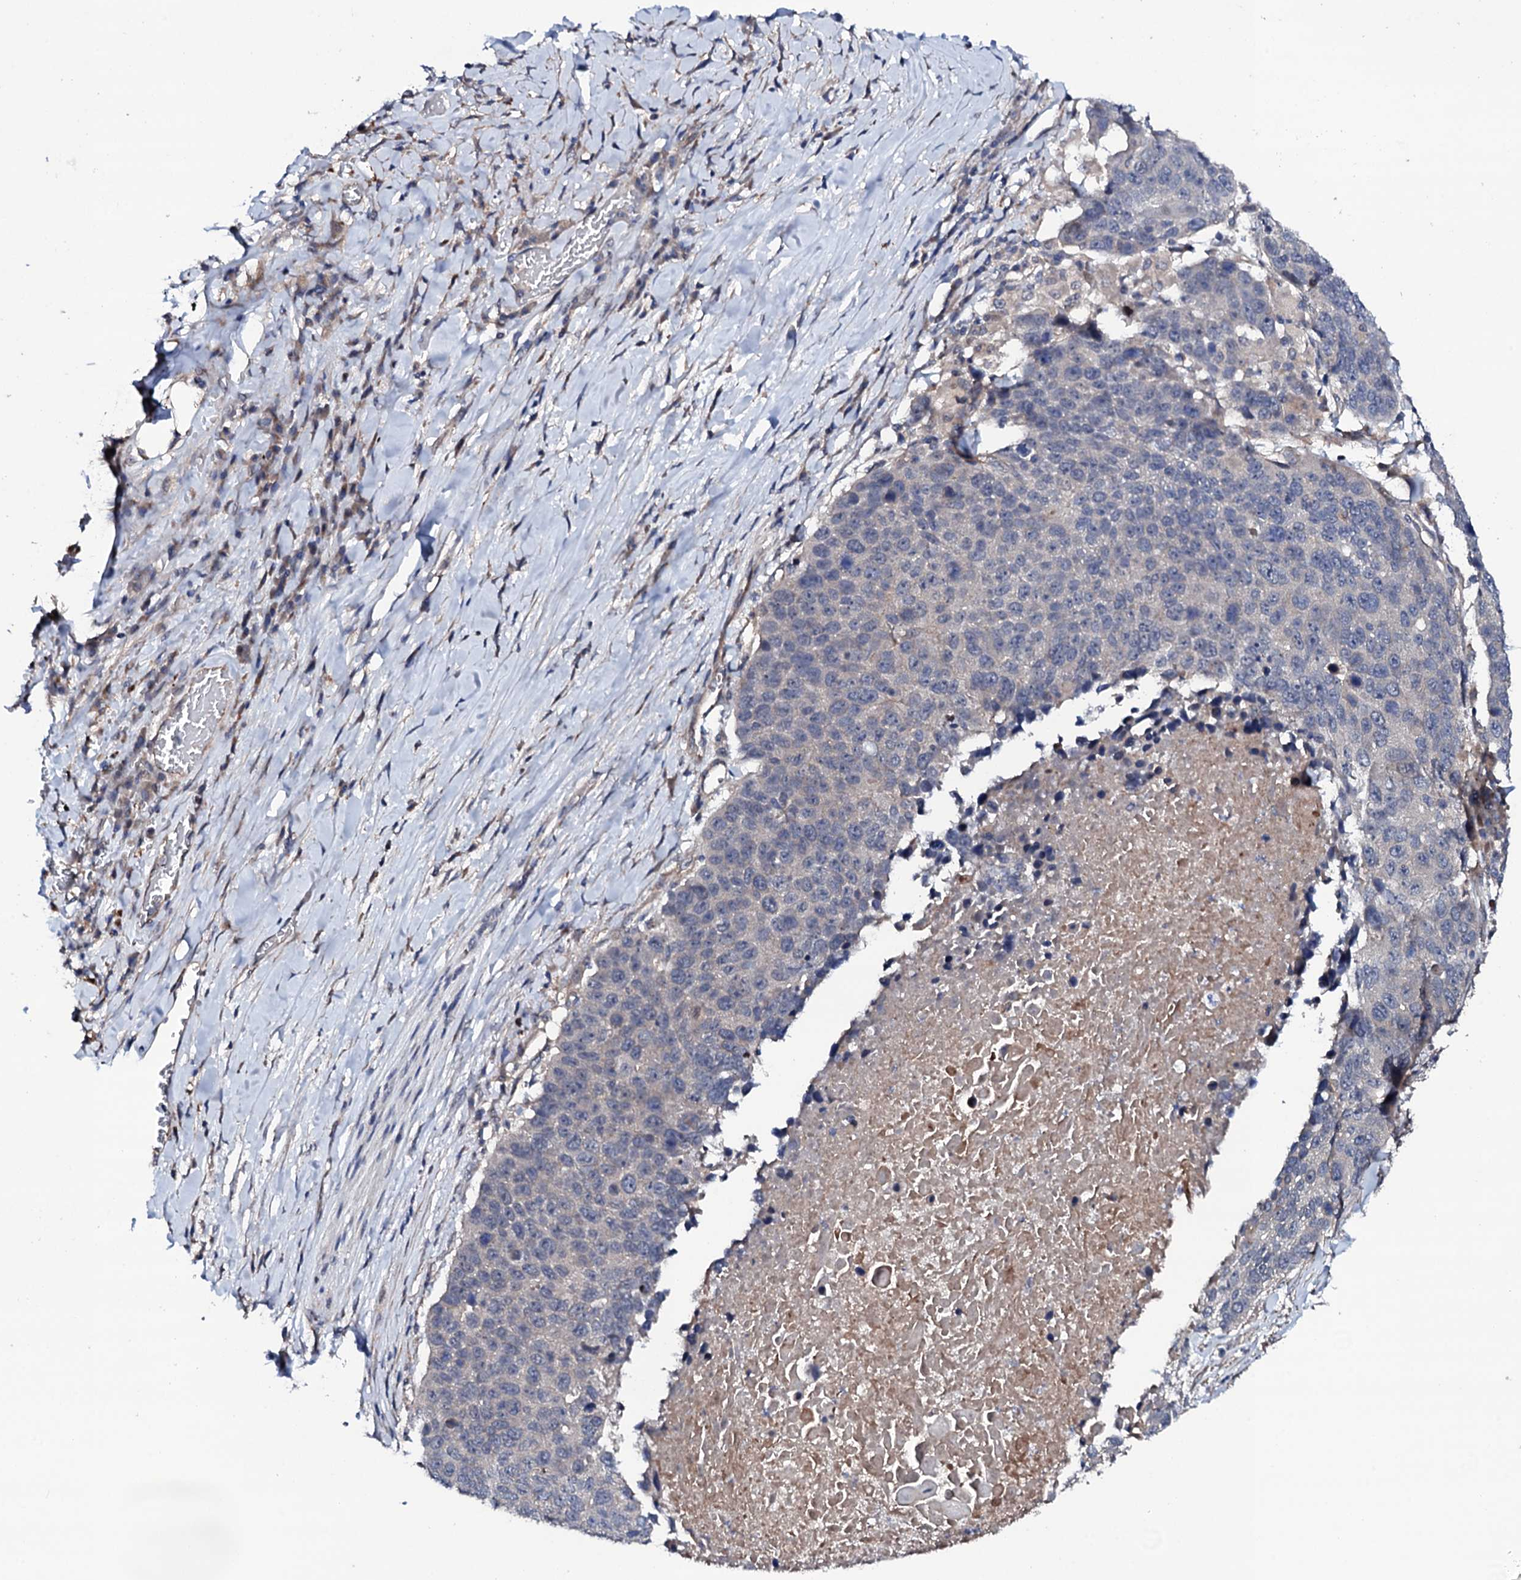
{"staining": {"intensity": "negative", "quantity": "none", "location": "none"}, "tissue": "lung cancer", "cell_type": "Tumor cells", "image_type": "cancer", "snomed": [{"axis": "morphology", "description": "Normal tissue, NOS"}, {"axis": "morphology", "description": "Squamous cell carcinoma, NOS"}, {"axis": "topography", "description": "Lymph node"}, {"axis": "topography", "description": "Lung"}], "caption": "A photomicrograph of human squamous cell carcinoma (lung) is negative for staining in tumor cells.", "gene": "CIAO2A", "patient": {"sex": "male", "age": 66}}